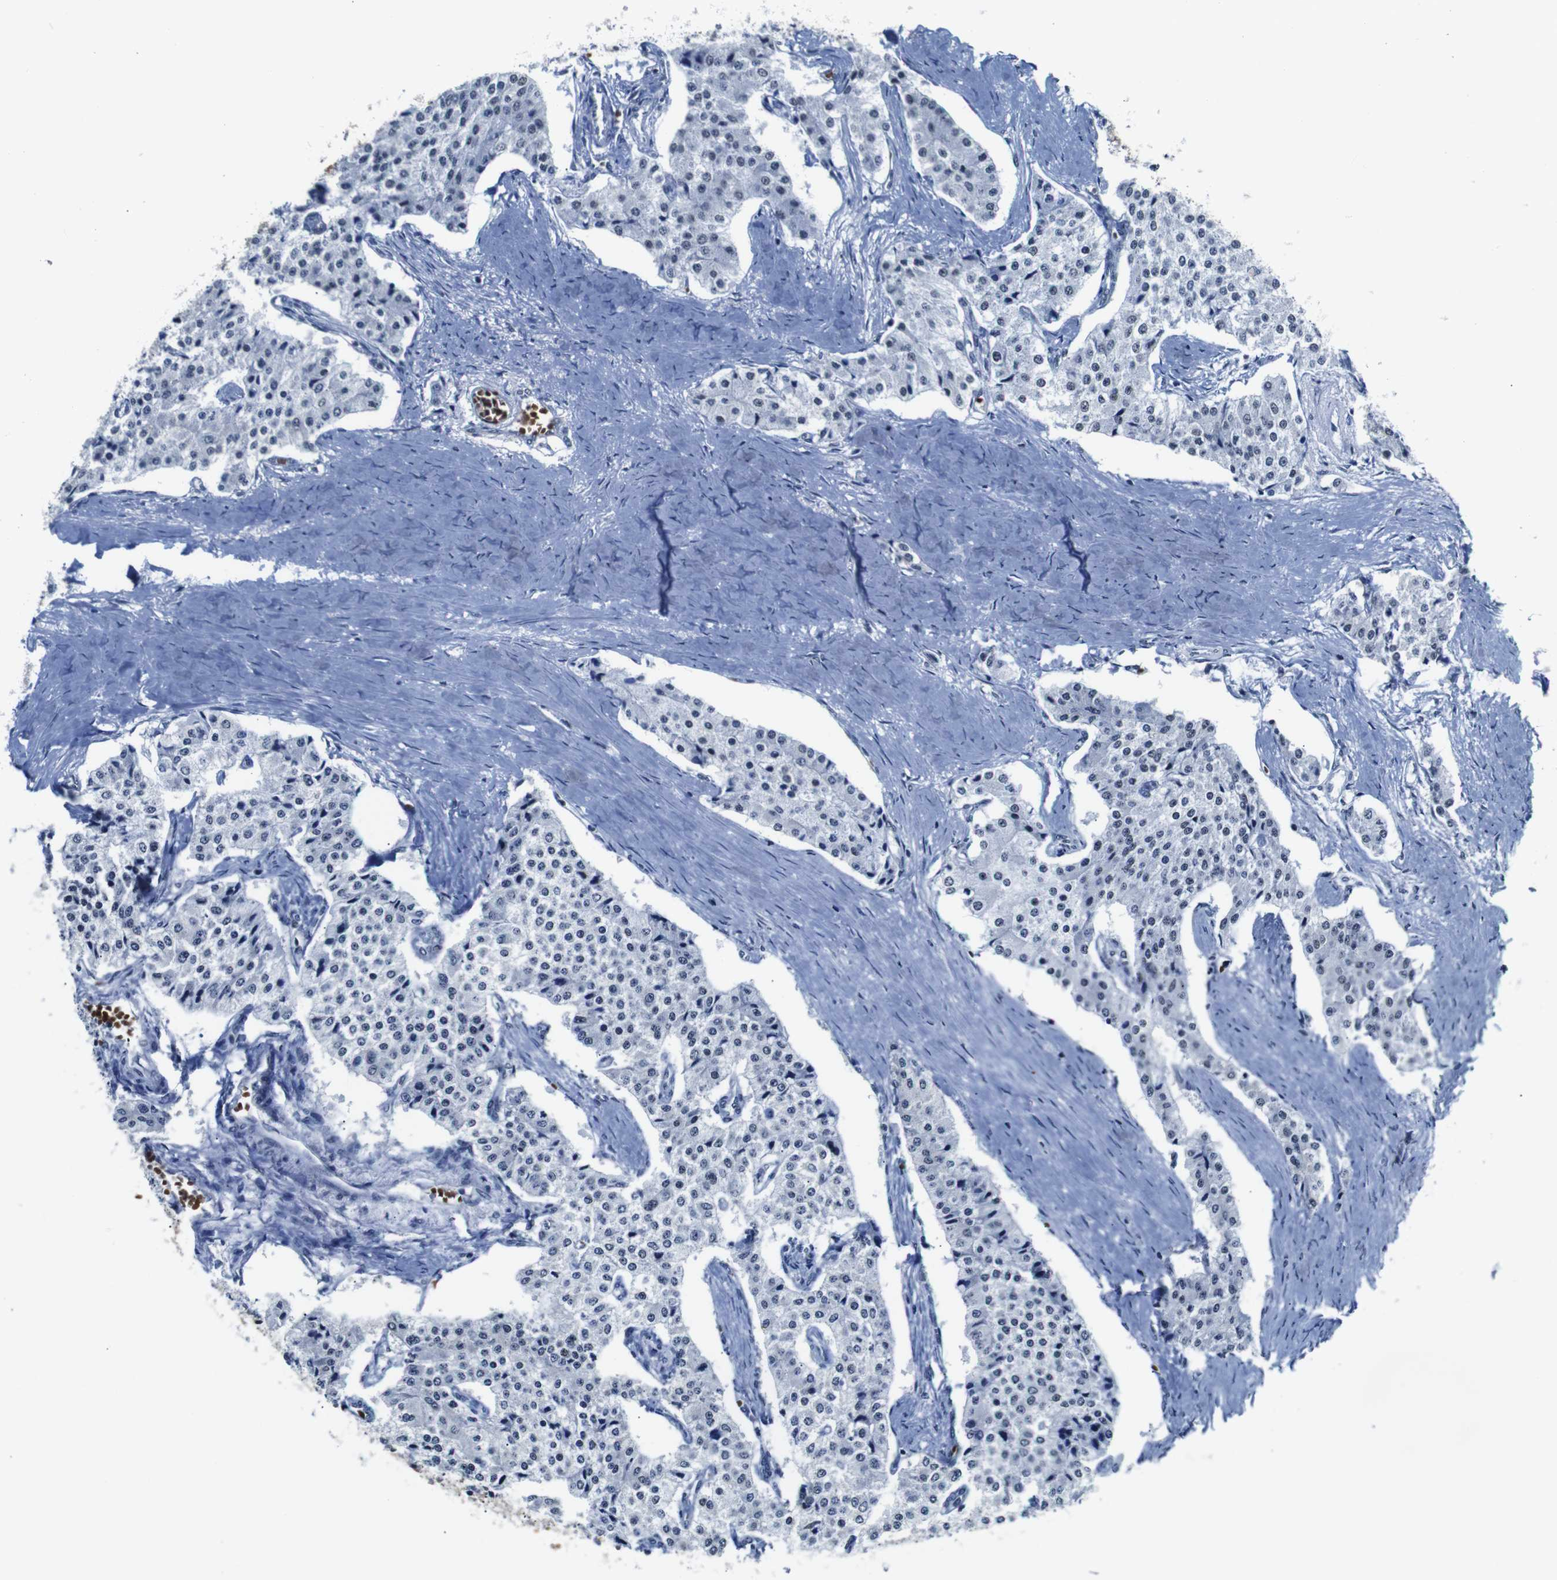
{"staining": {"intensity": "negative", "quantity": "none", "location": "none"}, "tissue": "carcinoid", "cell_type": "Tumor cells", "image_type": "cancer", "snomed": [{"axis": "morphology", "description": "Carcinoid, malignant, NOS"}, {"axis": "topography", "description": "Colon"}], "caption": "Tumor cells are negative for protein expression in human carcinoid.", "gene": "ILDR2", "patient": {"sex": "female", "age": 52}}